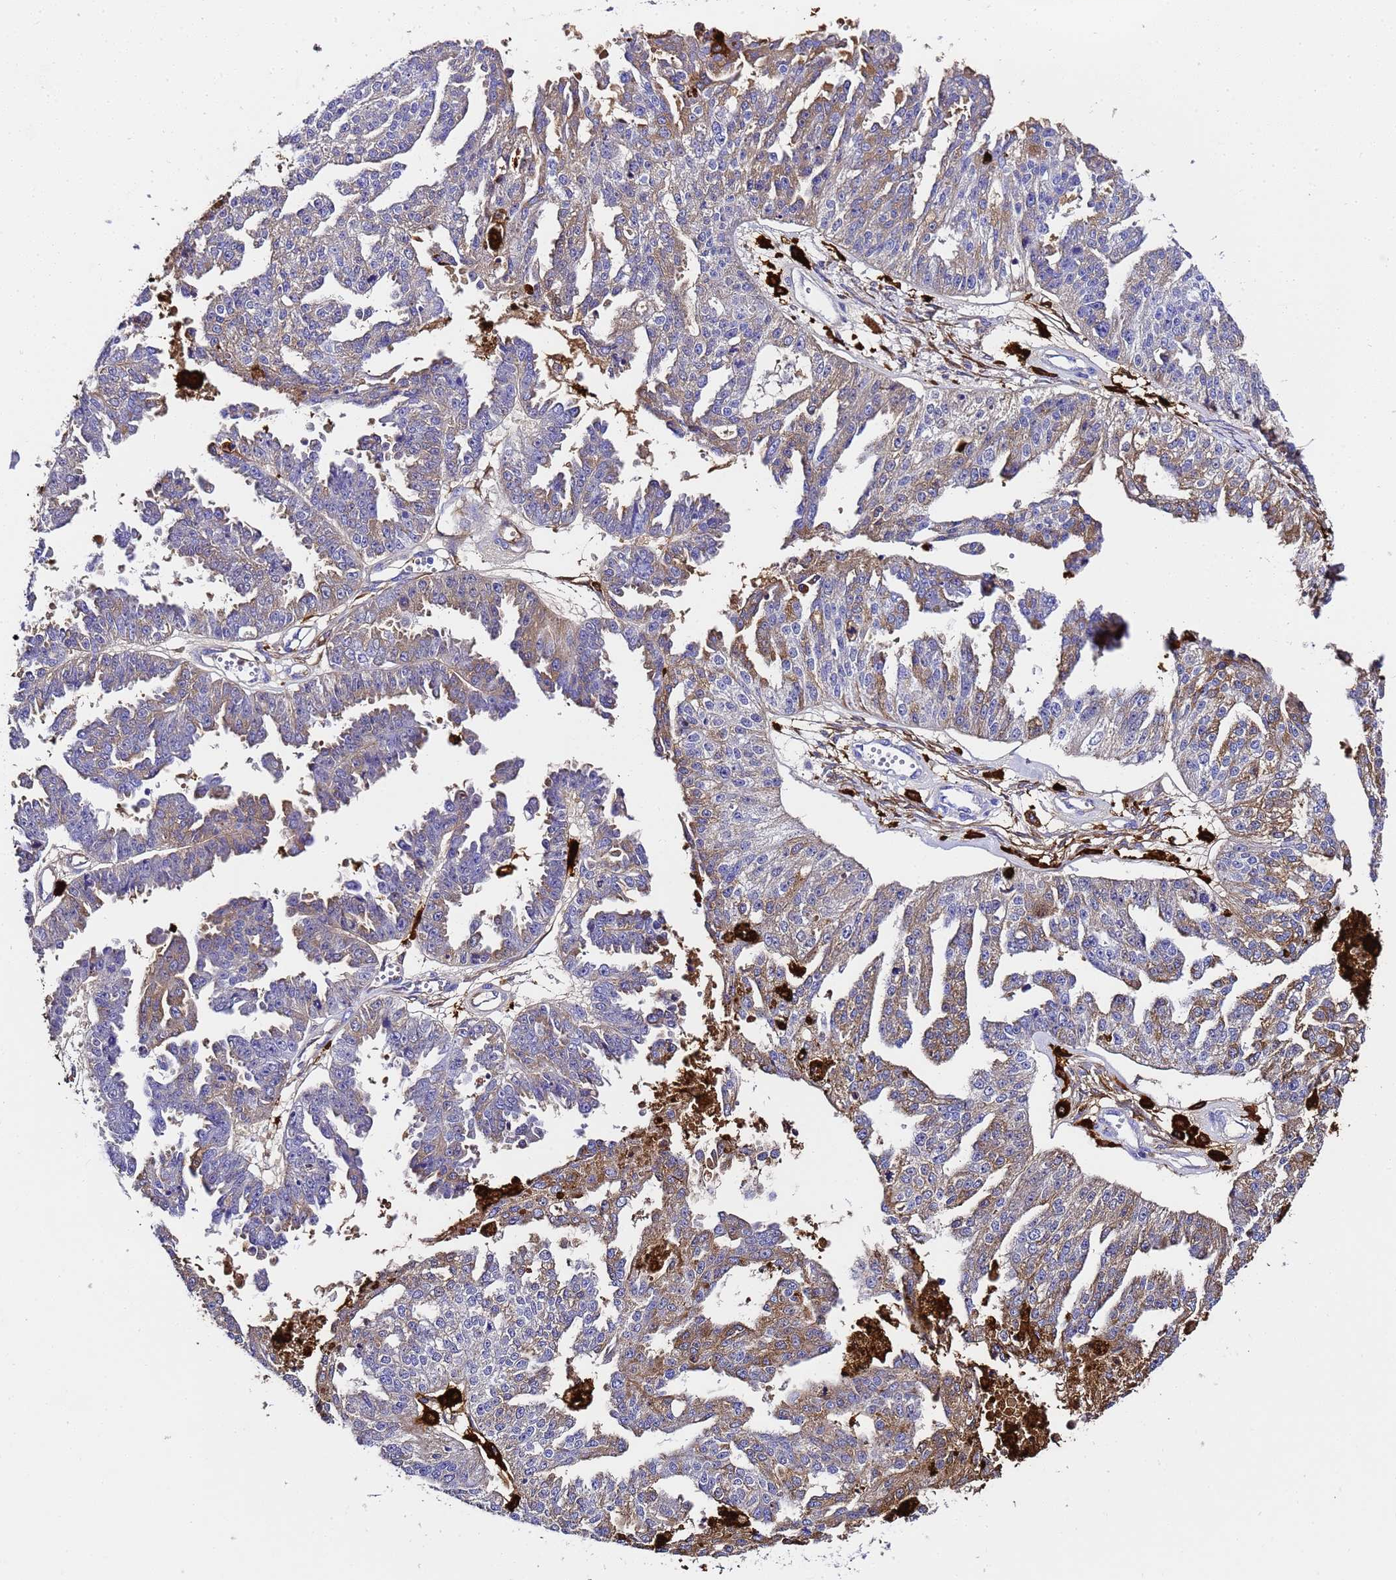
{"staining": {"intensity": "weak", "quantity": "25%-75%", "location": "cytoplasmic/membranous"}, "tissue": "ovarian cancer", "cell_type": "Tumor cells", "image_type": "cancer", "snomed": [{"axis": "morphology", "description": "Cystadenocarcinoma, serous, NOS"}, {"axis": "topography", "description": "Ovary"}], "caption": "The image demonstrates immunohistochemical staining of ovarian cancer. There is weak cytoplasmic/membranous staining is identified in about 25%-75% of tumor cells.", "gene": "FTL", "patient": {"sex": "female", "age": 58}}